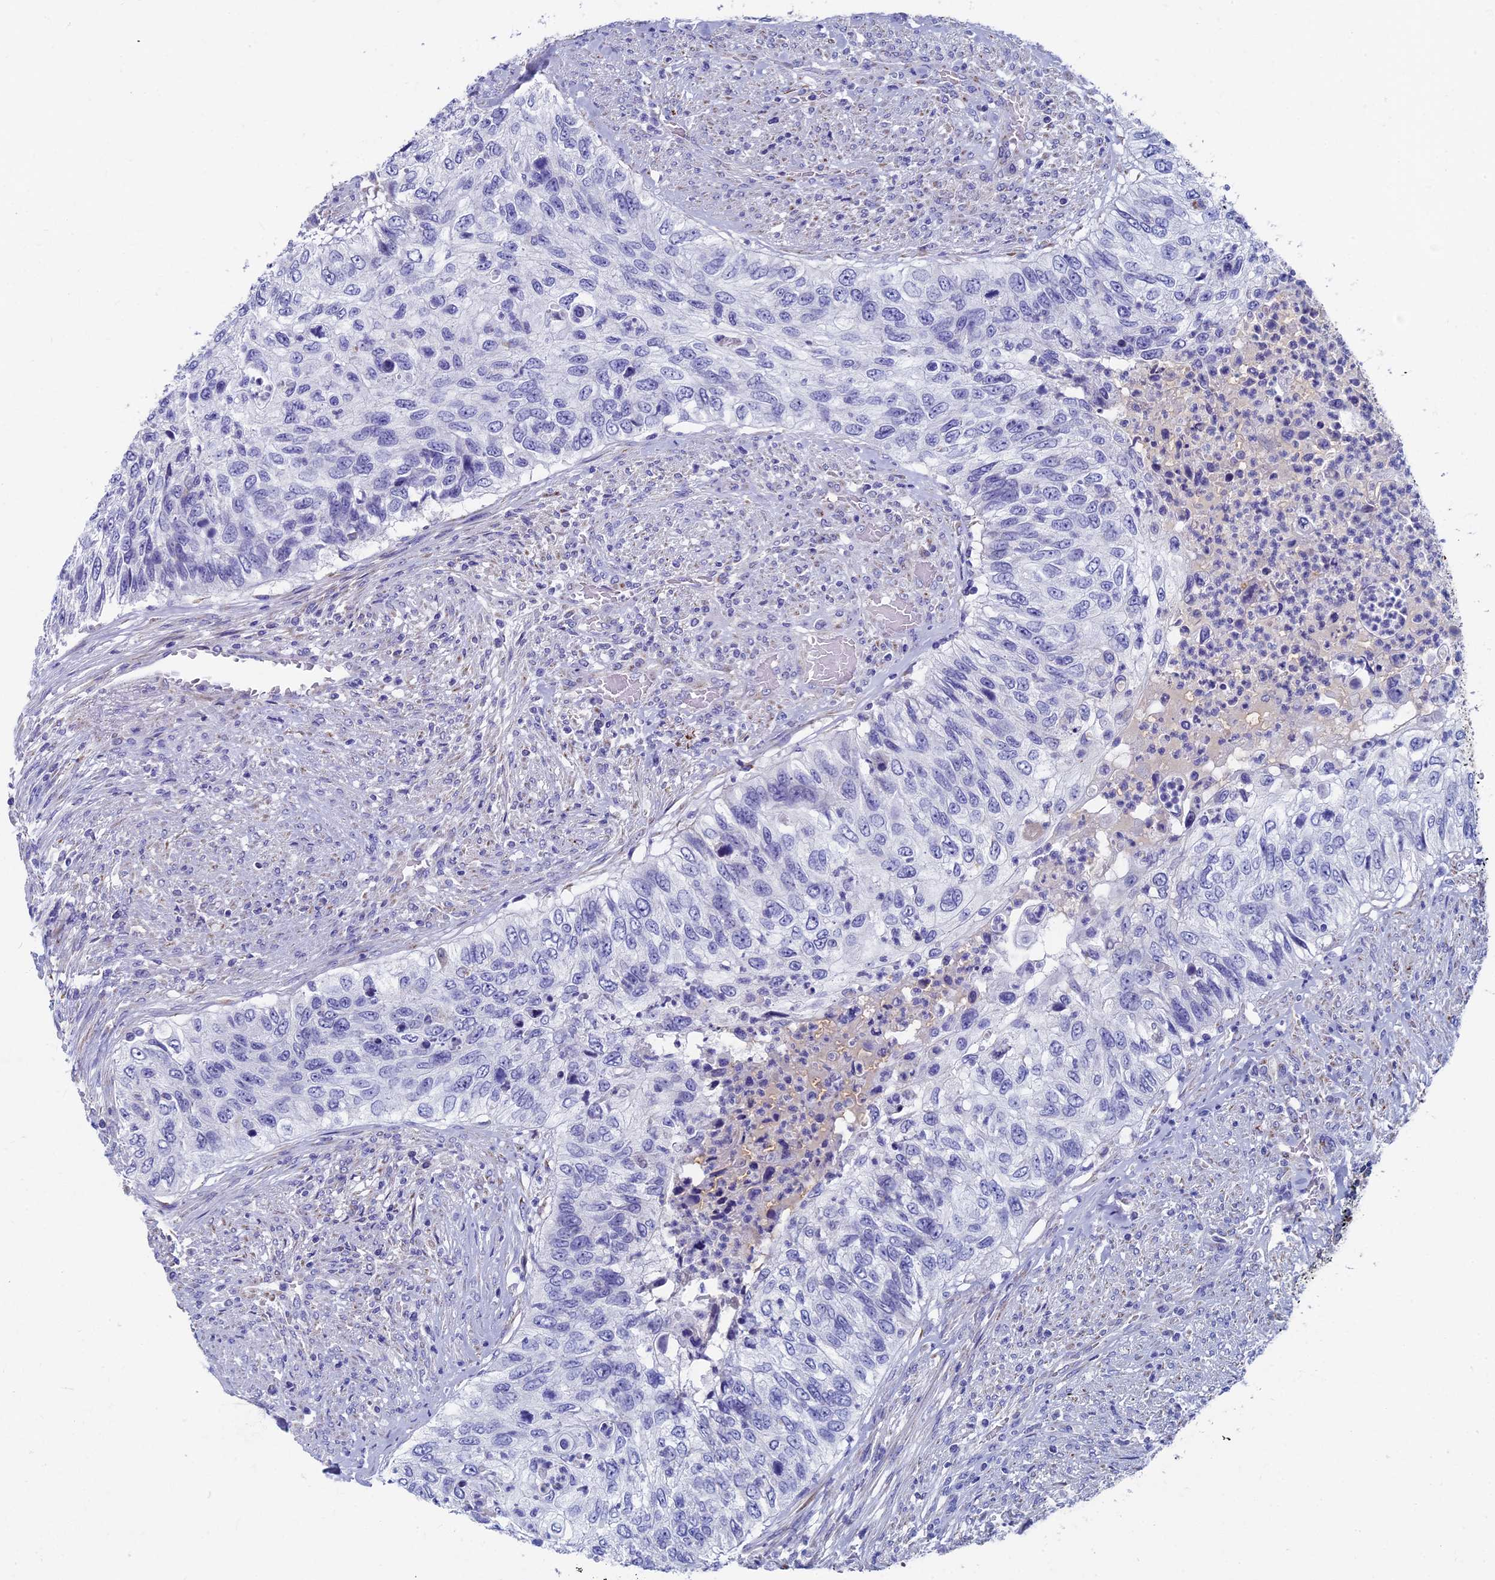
{"staining": {"intensity": "negative", "quantity": "none", "location": "none"}, "tissue": "urothelial cancer", "cell_type": "Tumor cells", "image_type": "cancer", "snomed": [{"axis": "morphology", "description": "Urothelial carcinoma, High grade"}, {"axis": "topography", "description": "Urinary bladder"}], "caption": "Immunohistochemistry (IHC) image of human urothelial carcinoma (high-grade) stained for a protein (brown), which shows no expression in tumor cells.", "gene": "OAT", "patient": {"sex": "female", "age": 60}}